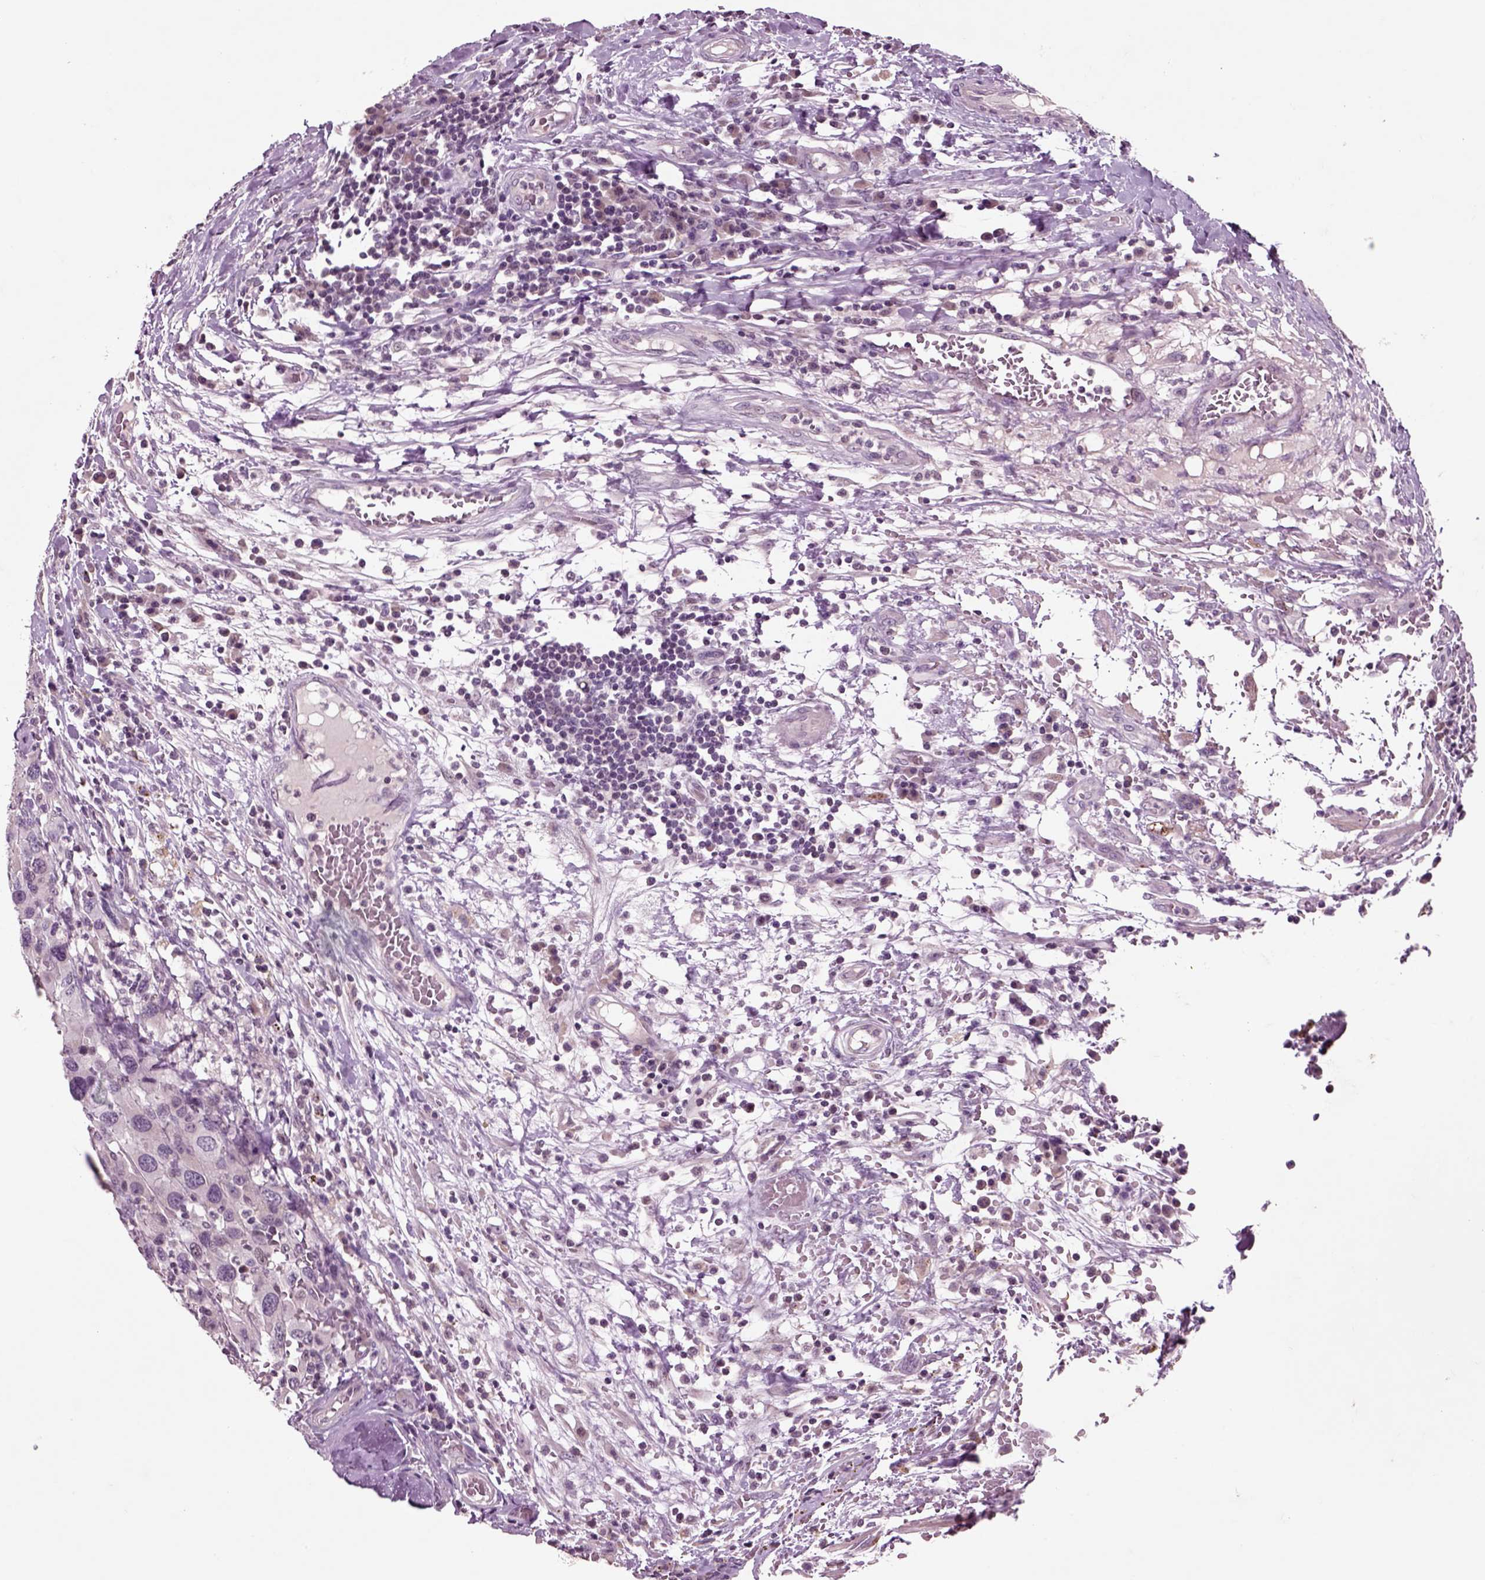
{"staining": {"intensity": "negative", "quantity": "none", "location": "none"}, "tissue": "melanoma", "cell_type": "Tumor cells", "image_type": "cancer", "snomed": [{"axis": "morphology", "description": "Malignant melanoma, NOS"}, {"axis": "topography", "description": "Skin"}], "caption": "IHC histopathology image of malignant melanoma stained for a protein (brown), which exhibits no staining in tumor cells.", "gene": "CHGB", "patient": {"sex": "female", "age": 91}}